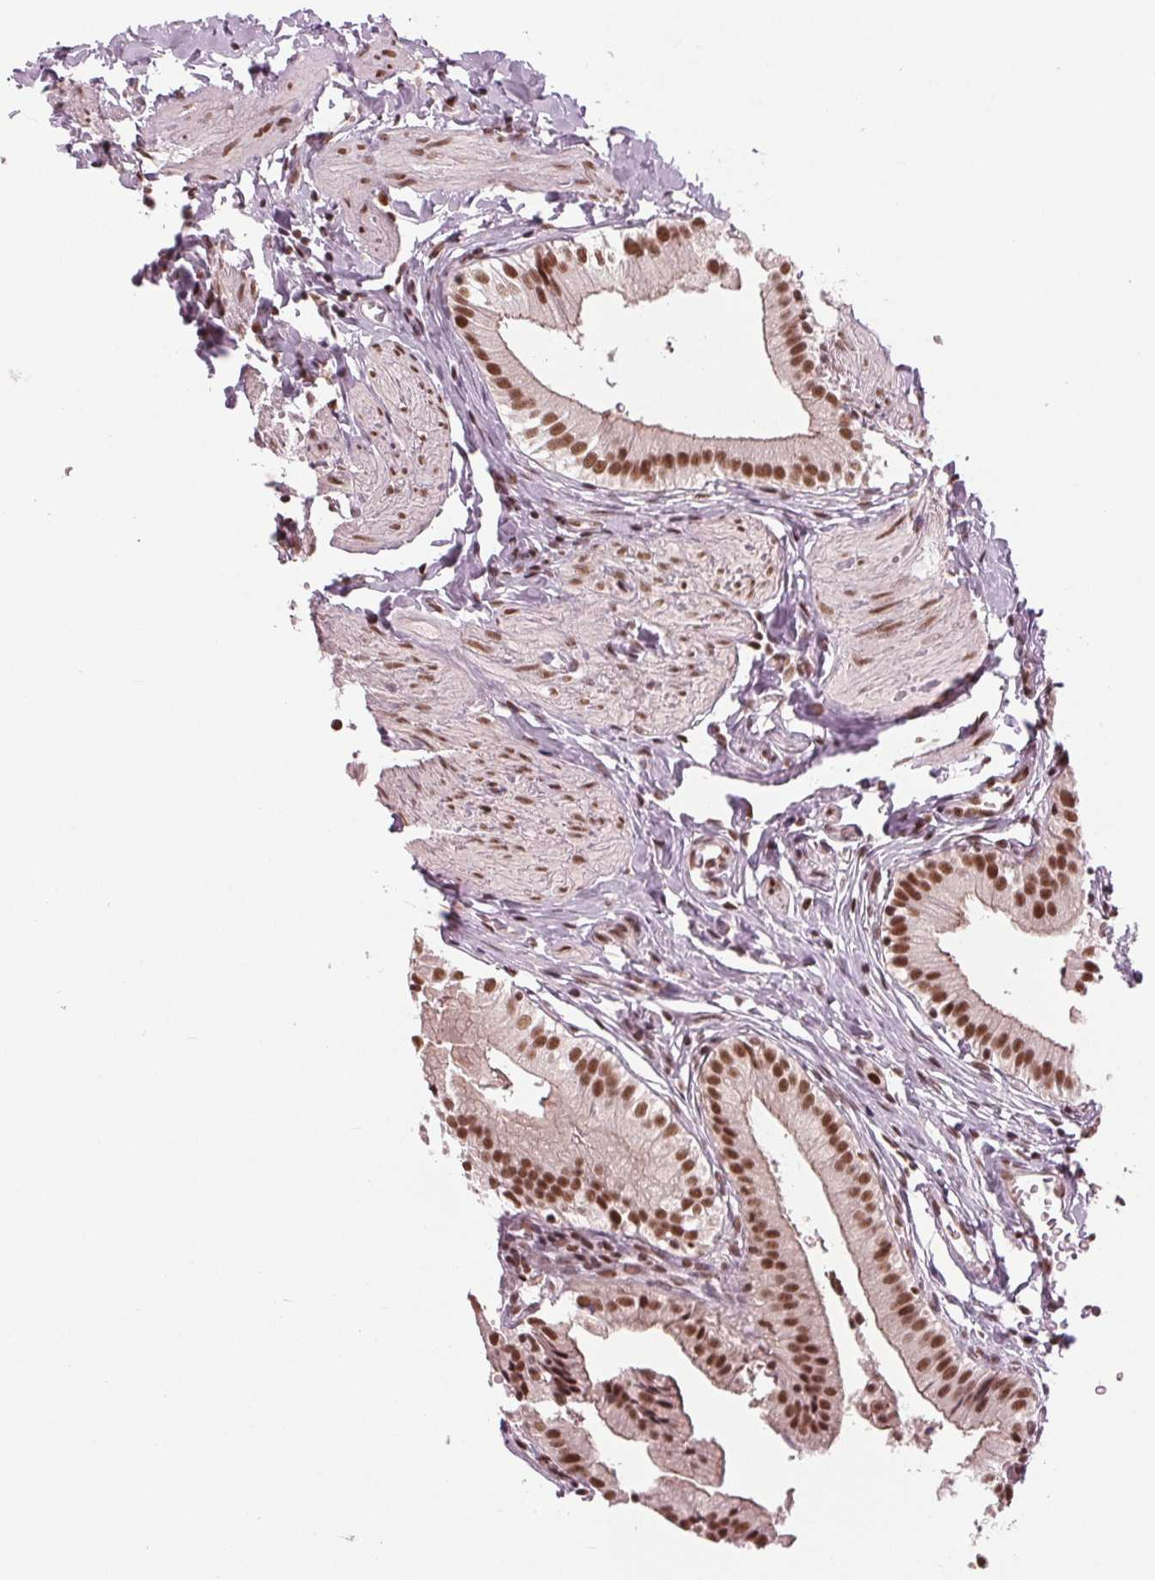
{"staining": {"intensity": "strong", "quantity": ">75%", "location": "nuclear"}, "tissue": "gallbladder", "cell_type": "Glandular cells", "image_type": "normal", "snomed": [{"axis": "morphology", "description": "Normal tissue, NOS"}, {"axis": "topography", "description": "Gallbladder"}], "caption": "The image shows immunohistochemical staining of benign gallbladder. There is strong nuclear staining is seen in approximately >75% of glandular cells.", "gene": "LSM2", "patient": {"sex": "female", "age": 47}}